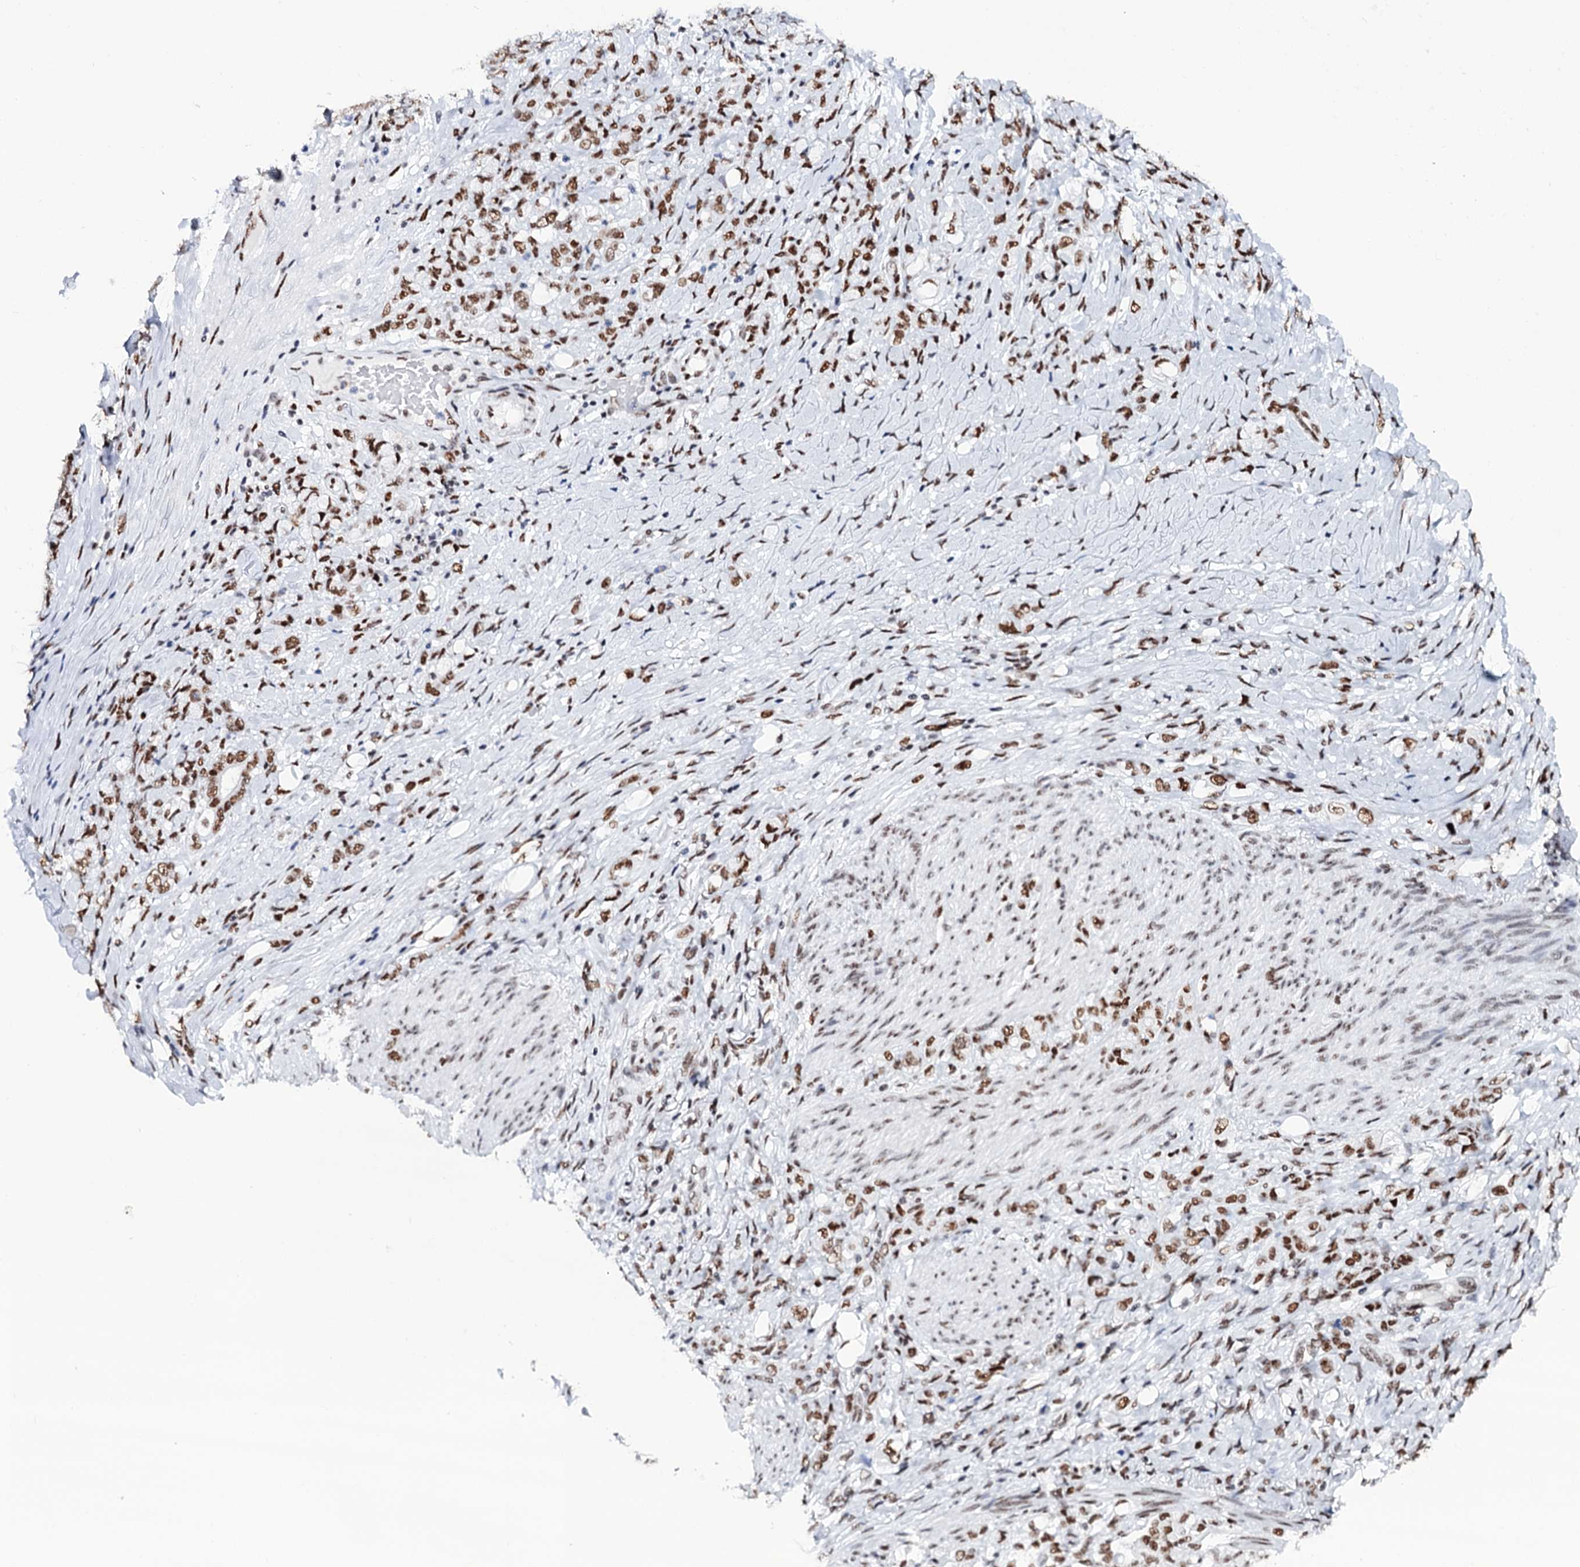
{"staining": {"intensity": "moderate", "quantity": ">75%", "location": "nuclear"}, "tissue": "stomach cancer", "cell_type": "Tumor cells", "image_type": "cancer", "snomed": [{"axis": "morphology", "description": "Adenocarcinoma, NOS"}, {"axis": "topography", "description": "Stomach"}], "caption": "The micrograph shows a brown stain indicating the presence of a protein in the nuclear of tumor cells in stomach cancer (adenocarcinoma). (DAB IHC with brightfield microscopy, high magnification).", "gene": "MATR3", "patient": {"sex": "female", "age": 79}}